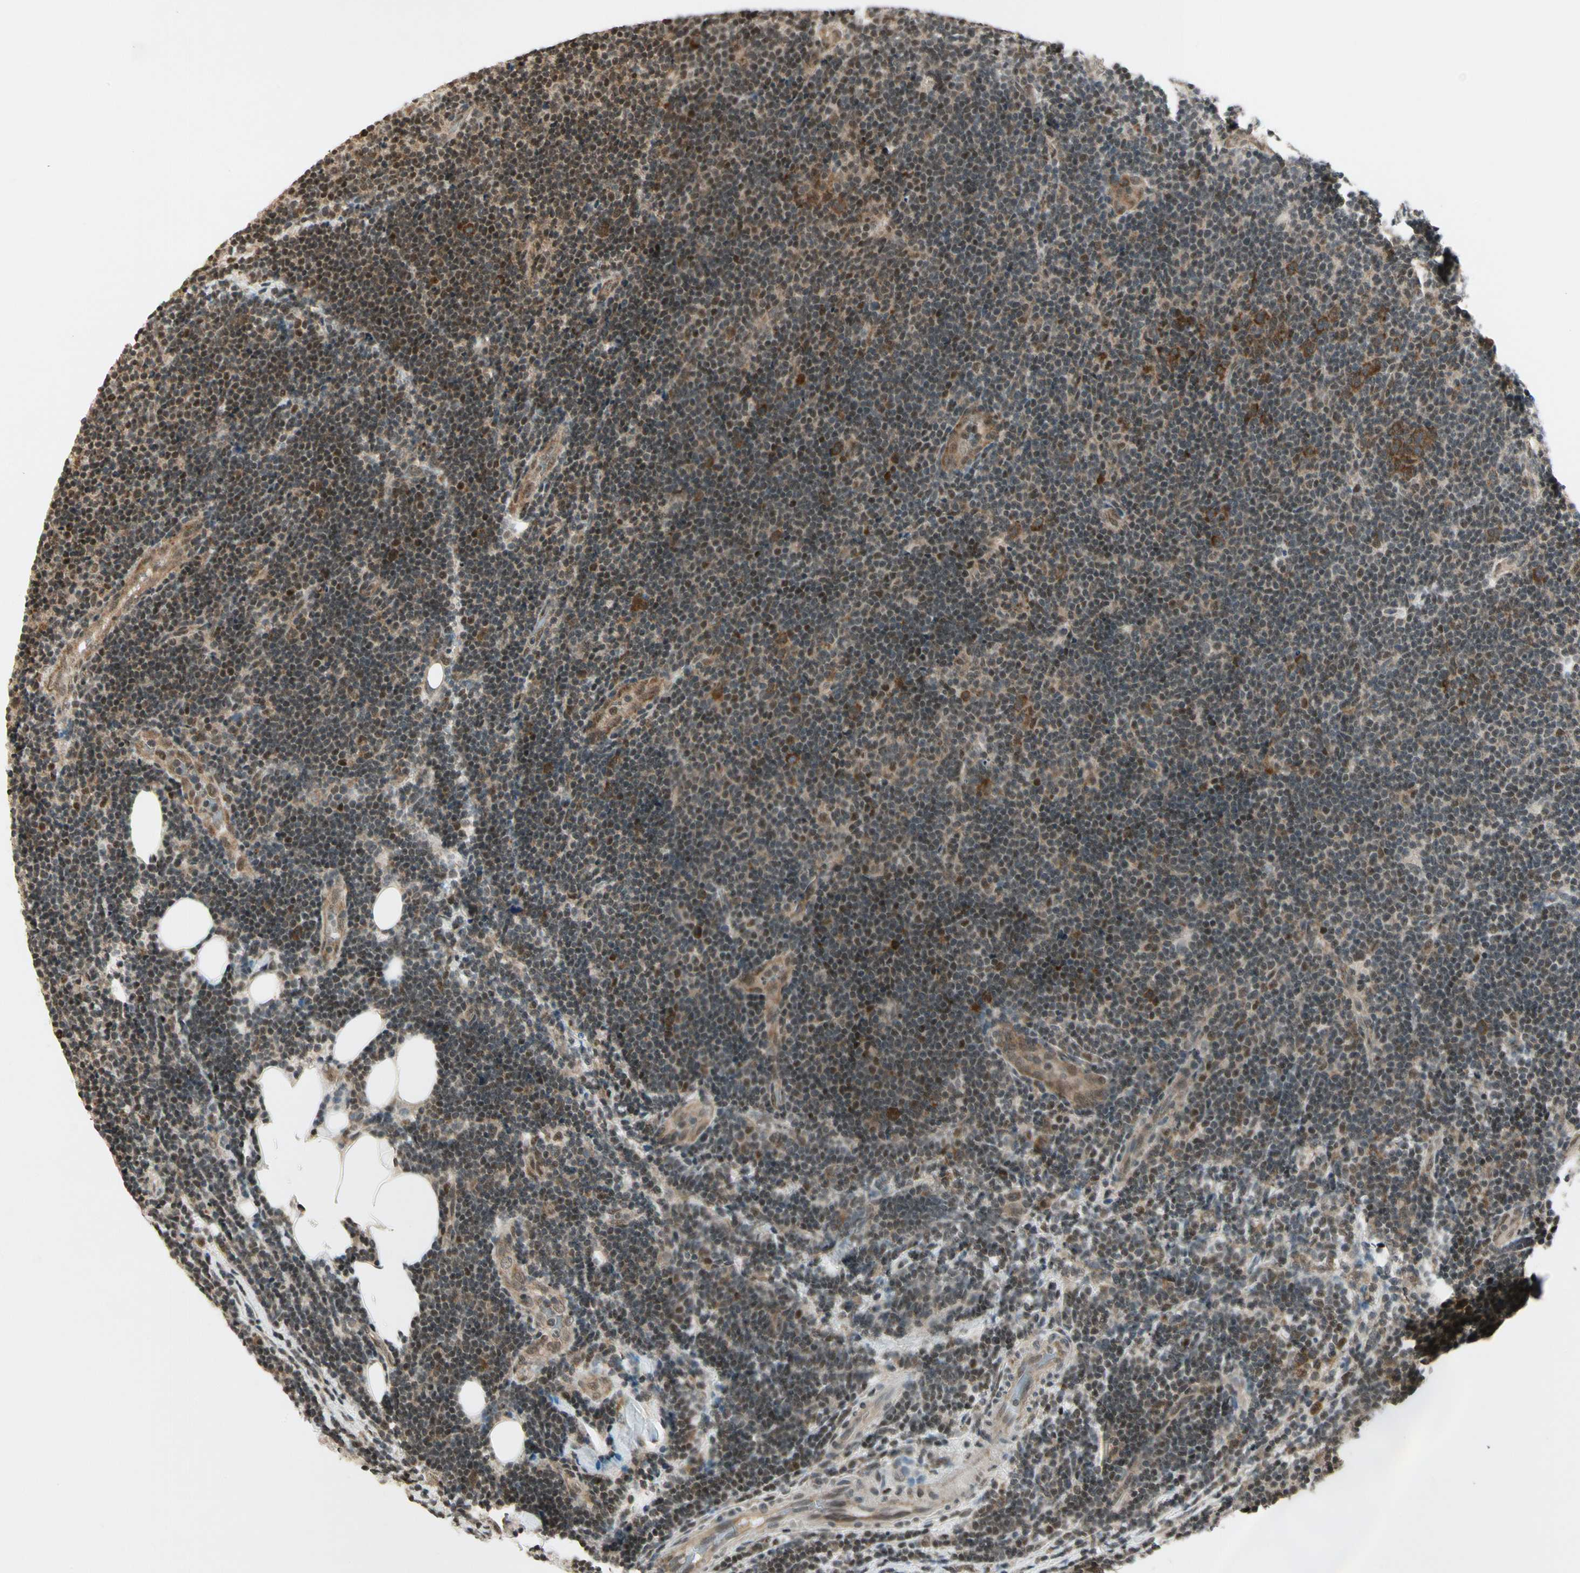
{"staining": {"intensity": "weak", "quantity": "25%-75%", "location": "cytoplasmic/membranous,nuclear"}, "tissue": "lymphoma", "cell_type": "Tumor cells", "image_type": "cancer", "snomed": [{"axis": "morphology", "description": "Malignant lymphoma, non-Hodgkin's type, Low grade"}, {"axis": "topography", "description": "Lymph node"}], "caption": "This is a histology image of immunohistochemistry staining of malignant lymphoma, non-Hodgkin's type (low-grade), which shows weak positivity in the cytoplasmic/membranous and nuclear of tumor cells.", "gene": "SMN2", "patient": {"sex": "male", "age": 83}}